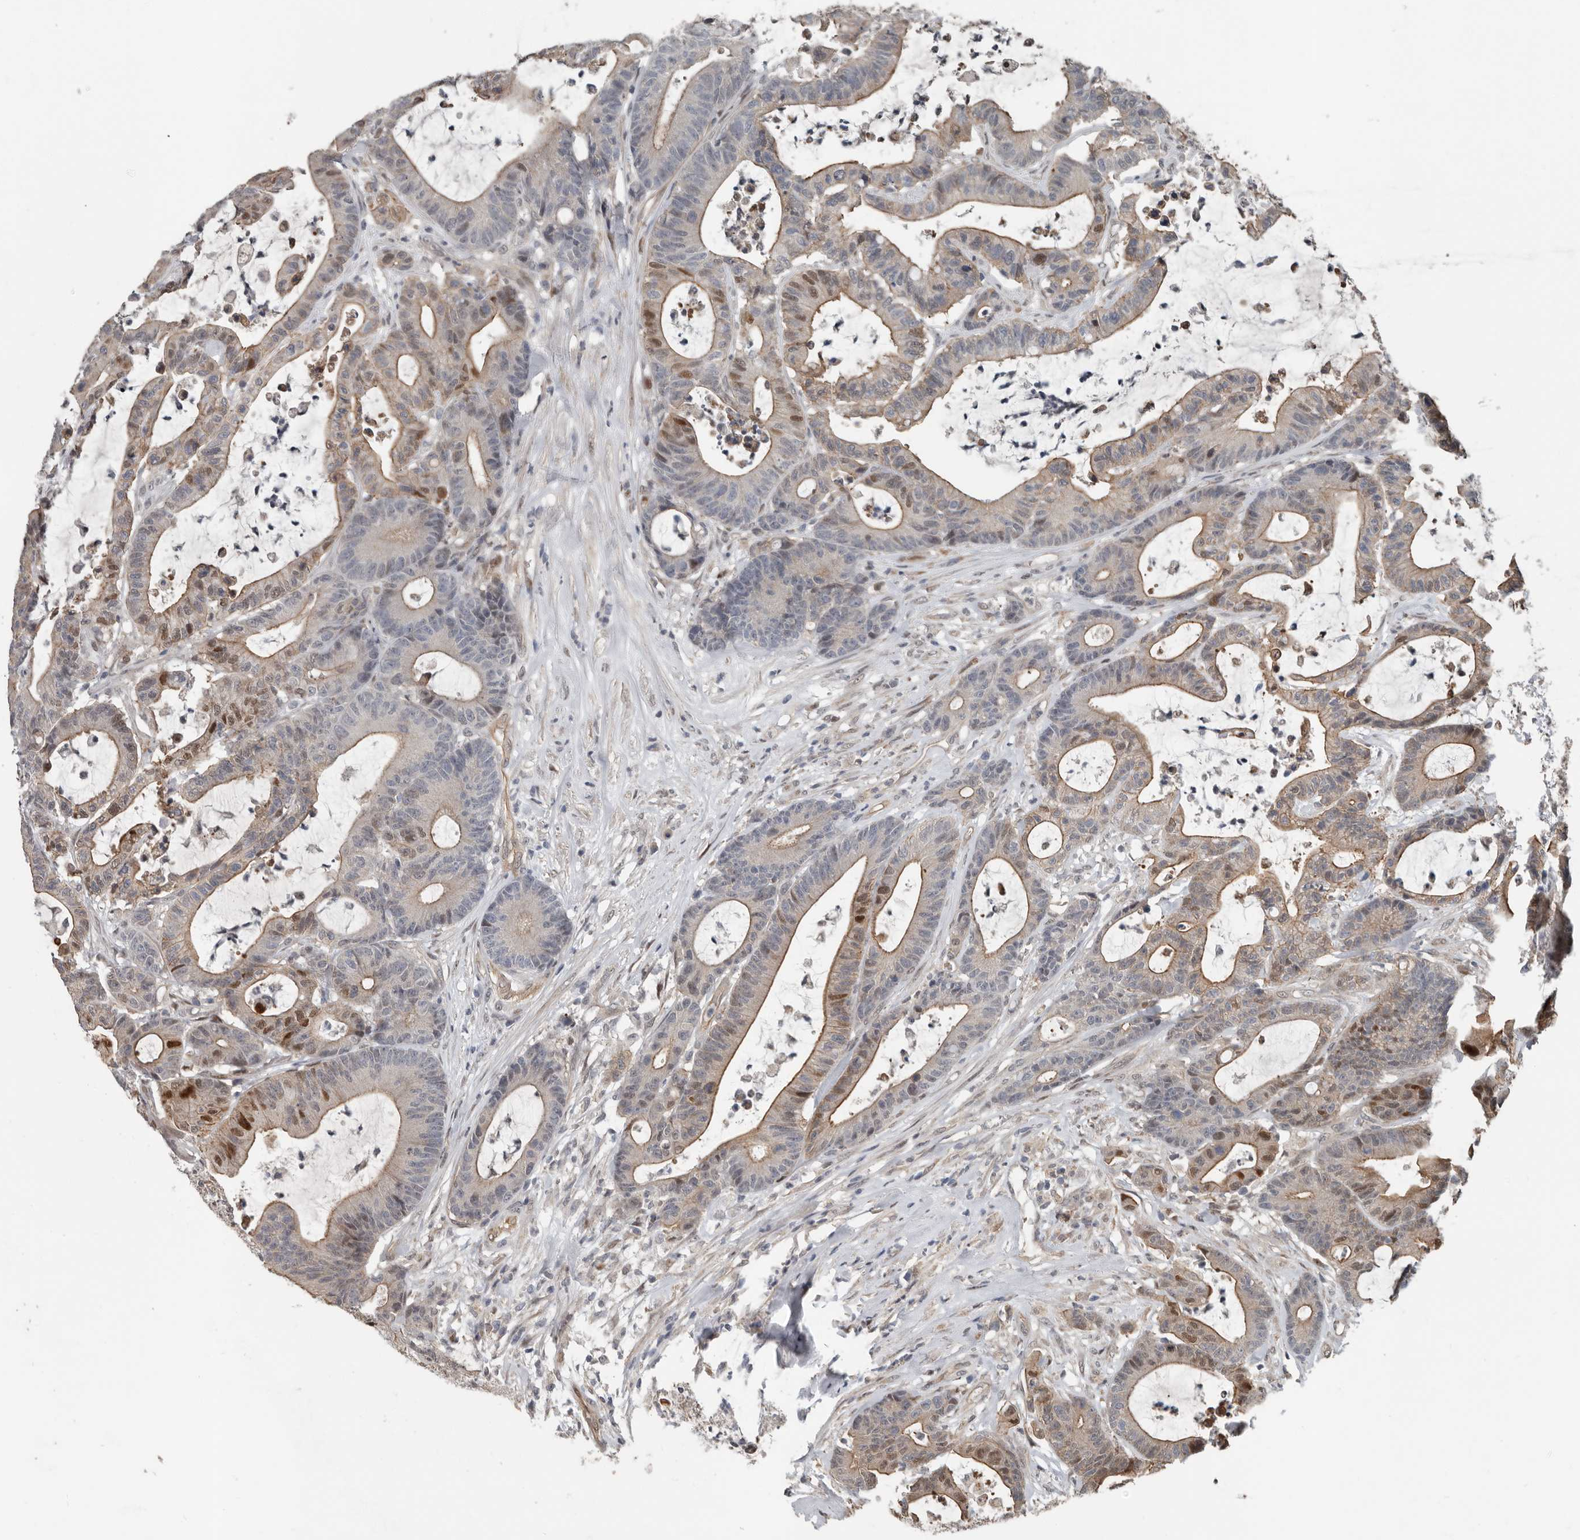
{"staining": {"intensity": "moderate", "quantity": "25%-75%", "location": "cytoplasmic/membranous,nuclear"}, "tissue": "colorectal cancer", "cell_type": "Tumor cells", "image_type": "cancer", "snomed": [{"axis": "morphology", "description": "Adenocarcinoma, NOS"}, {"axis": "topography", "description": "Colon"}], "caption": "IHC staining of colorectal adenocarcinoma, which reveals medium levels of moderate cytoplasmic/membranous and nuclear expression in about 25%-75% of tumor cells indicating moderate cytoplasmic/membranous and nuclear protein expression. The staining was performed using DAB (3,3'-diaminobenzidine) (brown) for protein detection and nuclei were counterstained in hematoxylin (blue).", "gene": "YOD1", "patient": {"sex": "female", "age": 84}}